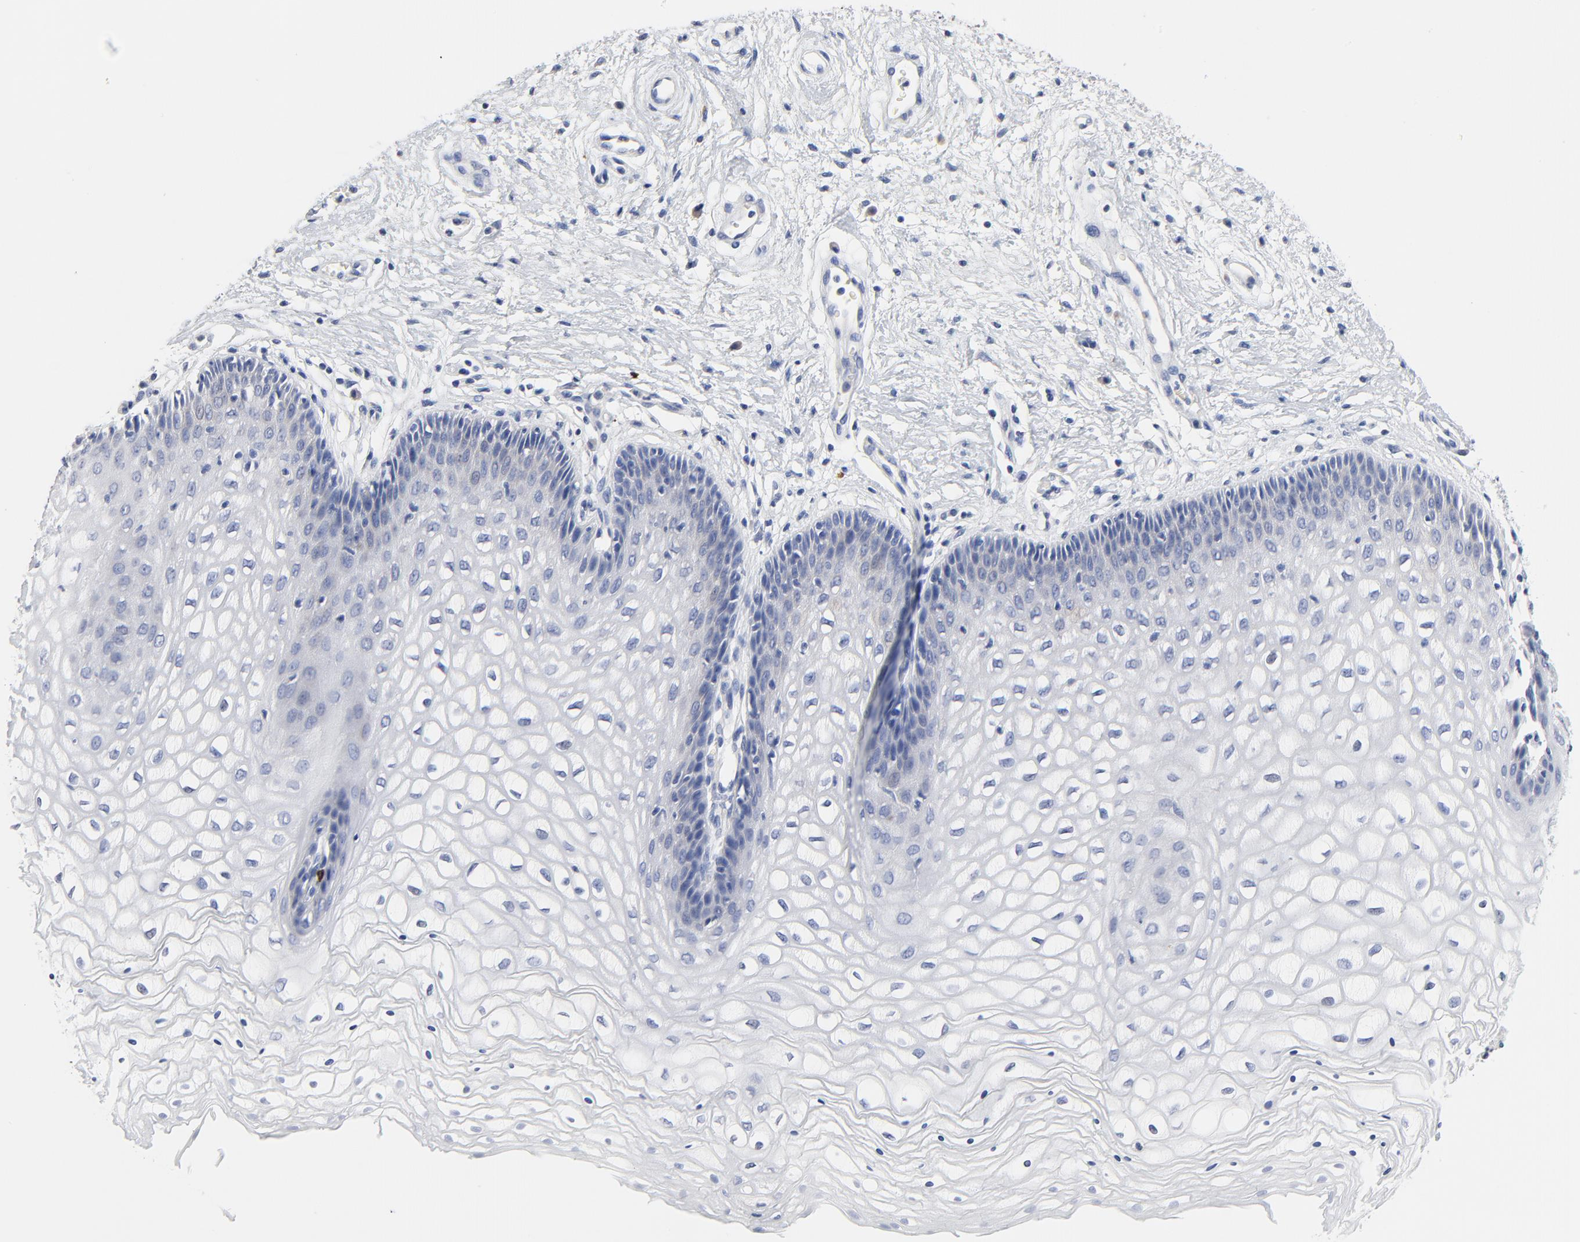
{"staining": {"intensity": "negative", "quantity": "none", "location": "none"}, "tissue": "vagina", "cell_type": "Squamous epithelial cells", "image_type": "normal", "snomed": [{"axis": "morphology", "description": "Normal tissue, NOS"}, {"axis": "topography", "description": "Vagina"}], "caption": "IHC photomicrograph of normal vagina: human vagina stained with DAB (3,3'-diaminobenzidine) shows no significant protein expression in squamous epithelial cells. (Immunohistochemistry, brightfield microscopy, high magnification).", "gene": "FBXL5", "patient": {"sex": "female", "age": 34}}